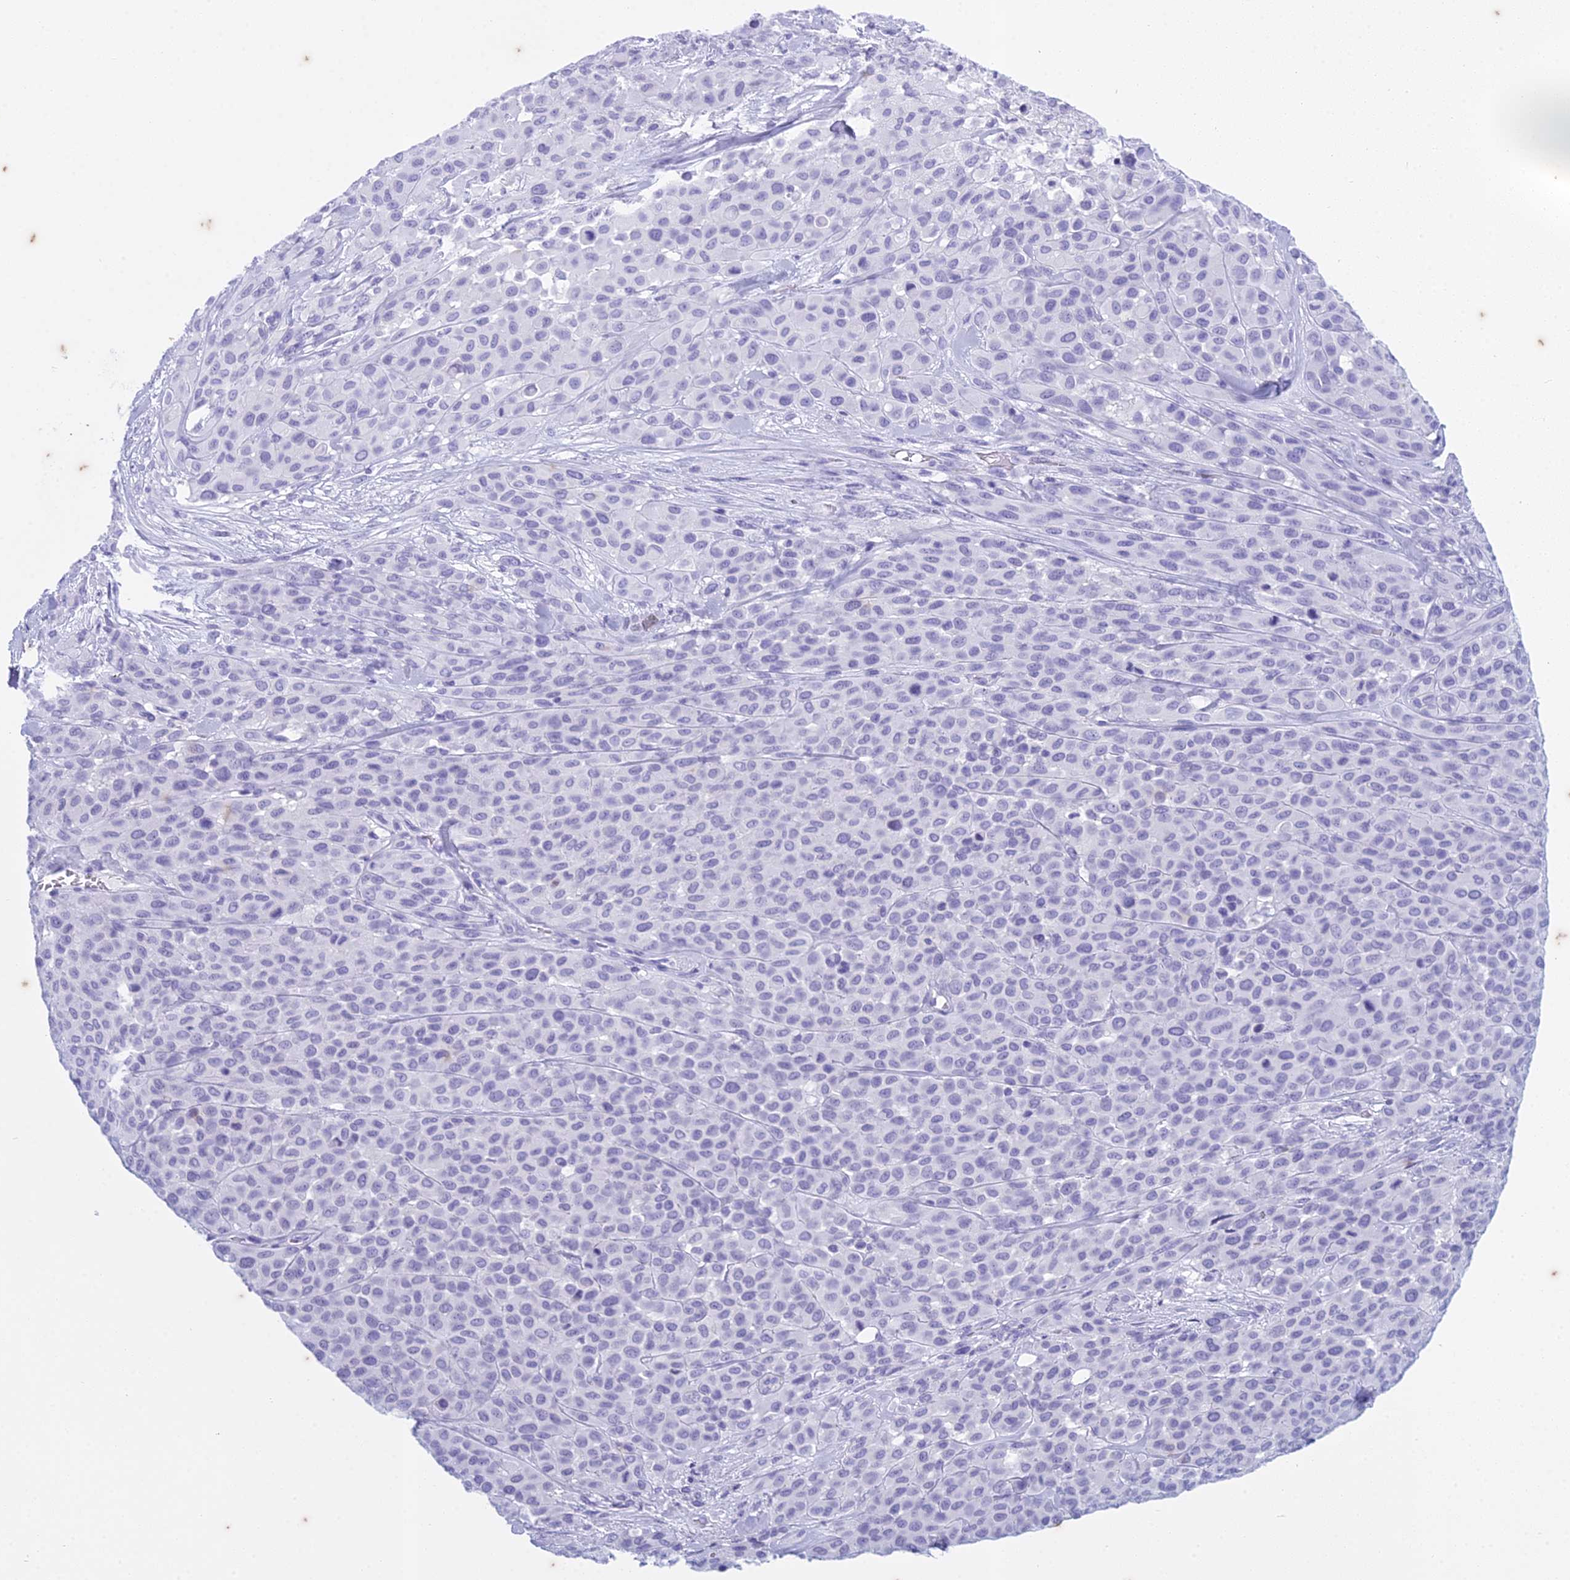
{"staining": {"intensity": "negative", "quantity": "none", "location": "none"}, "tissue": "melanoma", "cell_type": "Tumor cells", "image_type": "cancer", "snomed": [{"axis": "morphology", "description": "Malignant melanoma, Metastatic site"}, {"axis": "topography", "description": "Skin"}], "caption": "The photomicrograph displays no significant expression in tumor cells of malignant melanoma (metastatic site).", "gene": "HMGB4", "patient": {"sex": "female", "age": 81}}